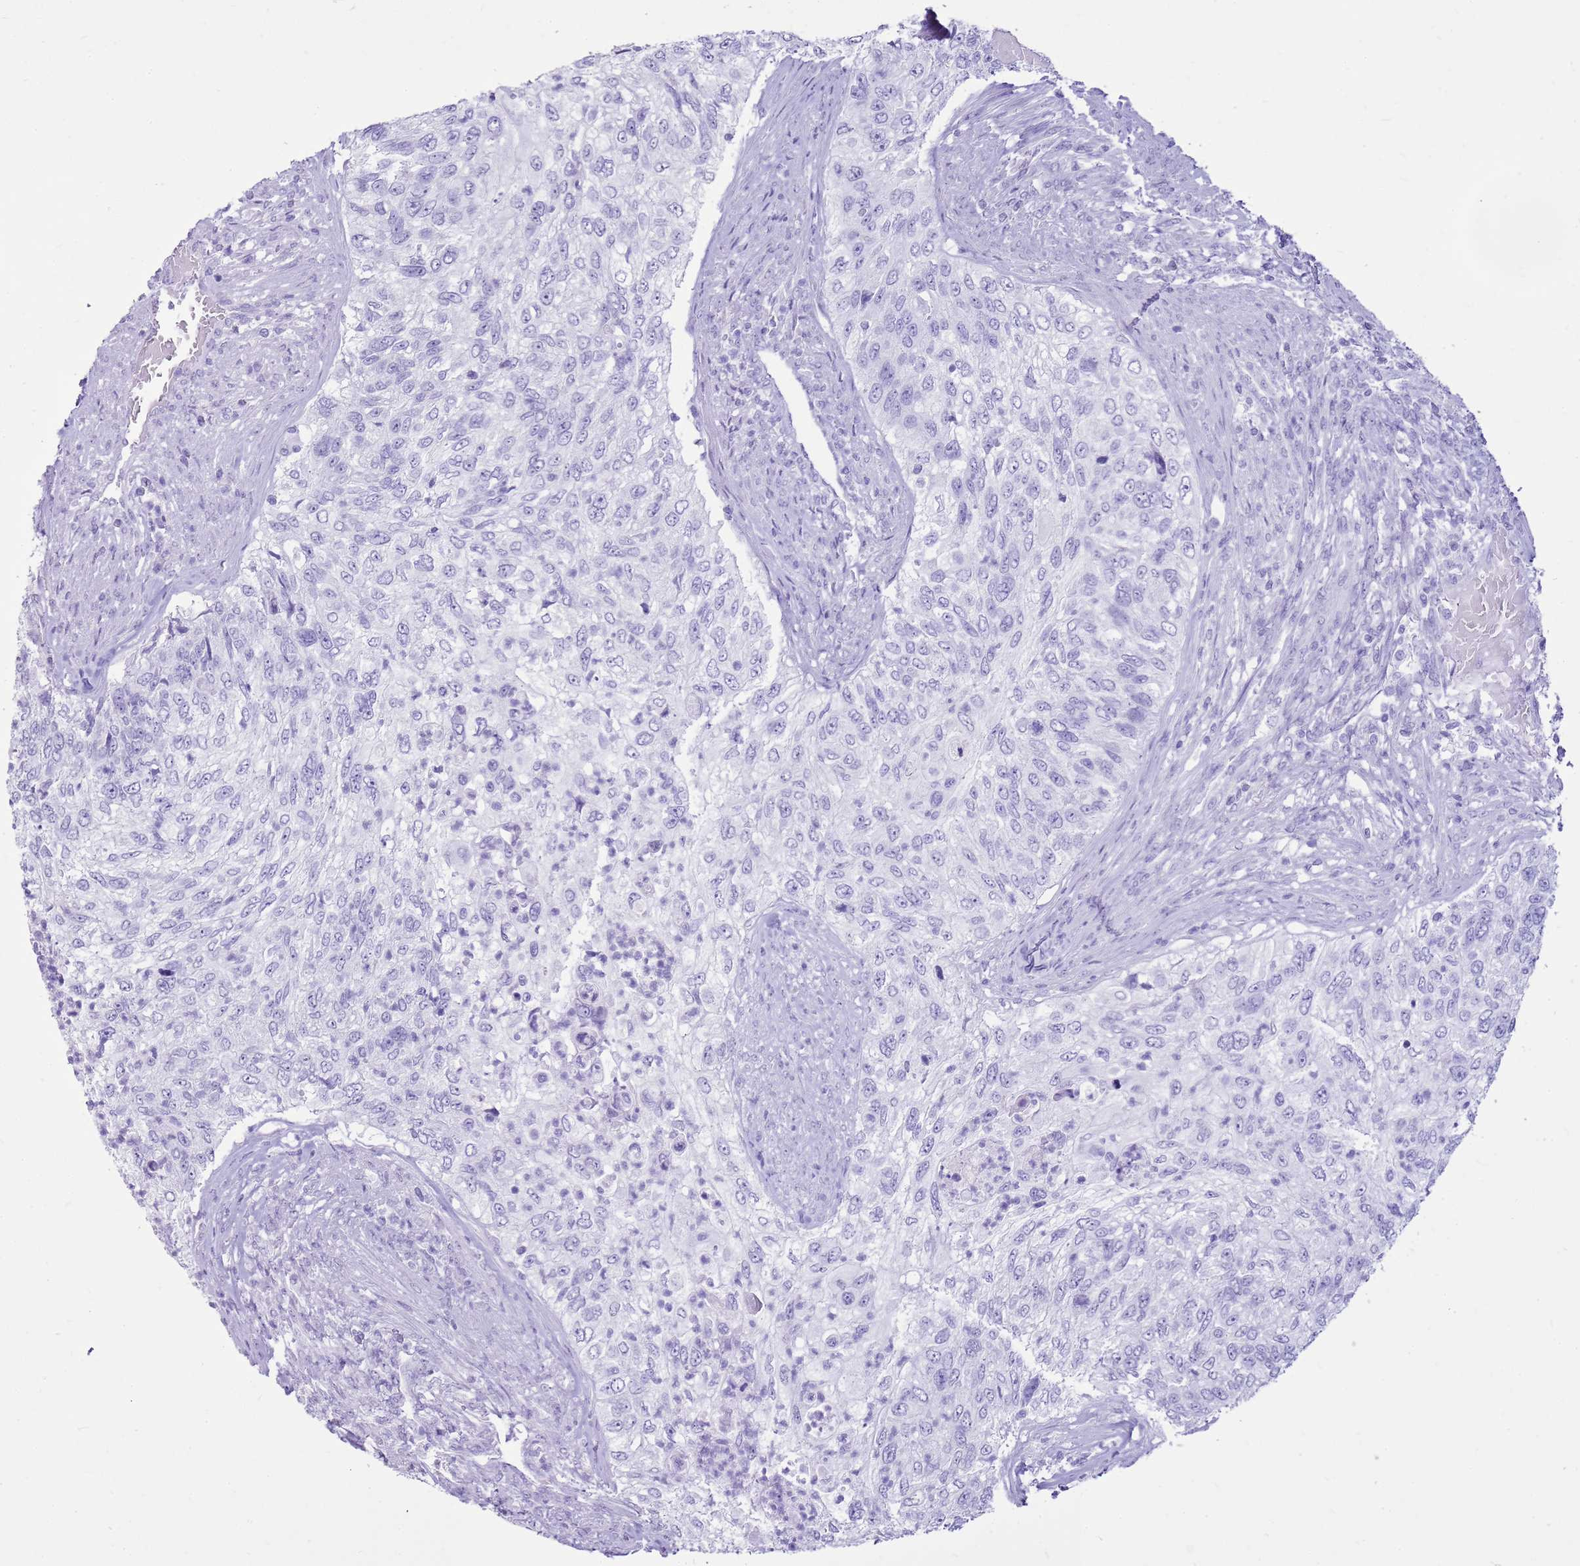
{"staining": {"intensity": "negative", "quantity": "none", "location": "none"}, "tissue": "urothelial cancer", "cell_type": "Tumor cells", "image_type": "cancer", "snomed": [{"axis": "morphology", "description": "Urothelial carcinoma, High grade"}, {"axis": "topography", "description": "Urinary bladder"}], "caption": "DAB immunohistochemical staining of human urothelial cancer demonstrates no significant expression in tumor cells.", "gene": "CA8", "patient": {"sex": "female", "age": 60}}